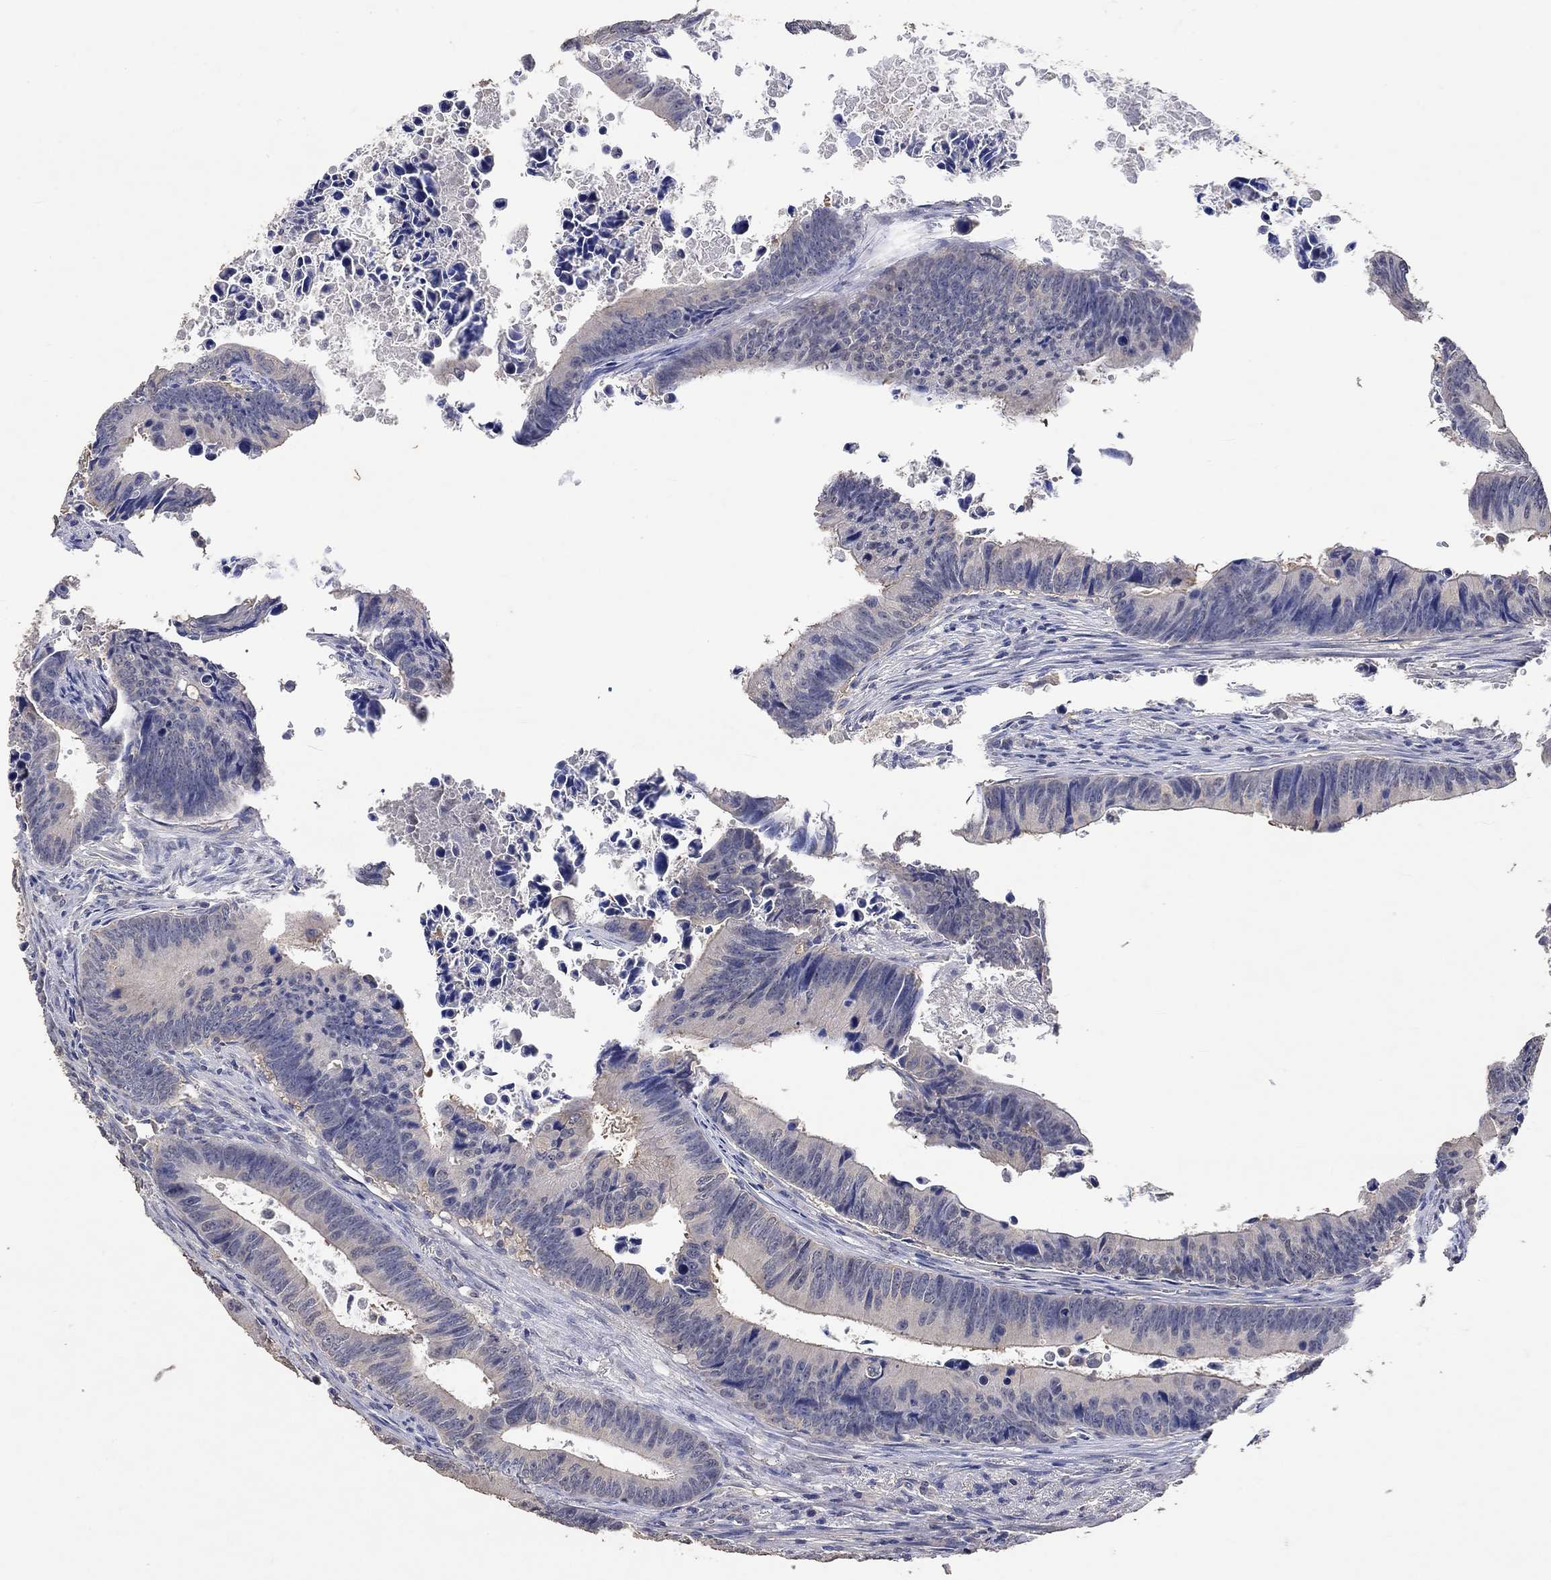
{"staining": {"intensity": "negative", "quantity": "none", "location": "none"}, "tissue": "colorectal cancer", "cell_type": "Tumor cells", "image_type": "cancer", "snomed": [{"axis": "morphology", "description": "Adenocarcinoma, NOS"}, {"axis": "topography", "description": "Colon"}], "caption": "Tumor cells show no significant protein positivity in adenocarcinoma (colorectal).", "gene": "PTPN20", "patient": {"sex": "female", "age": 87}}